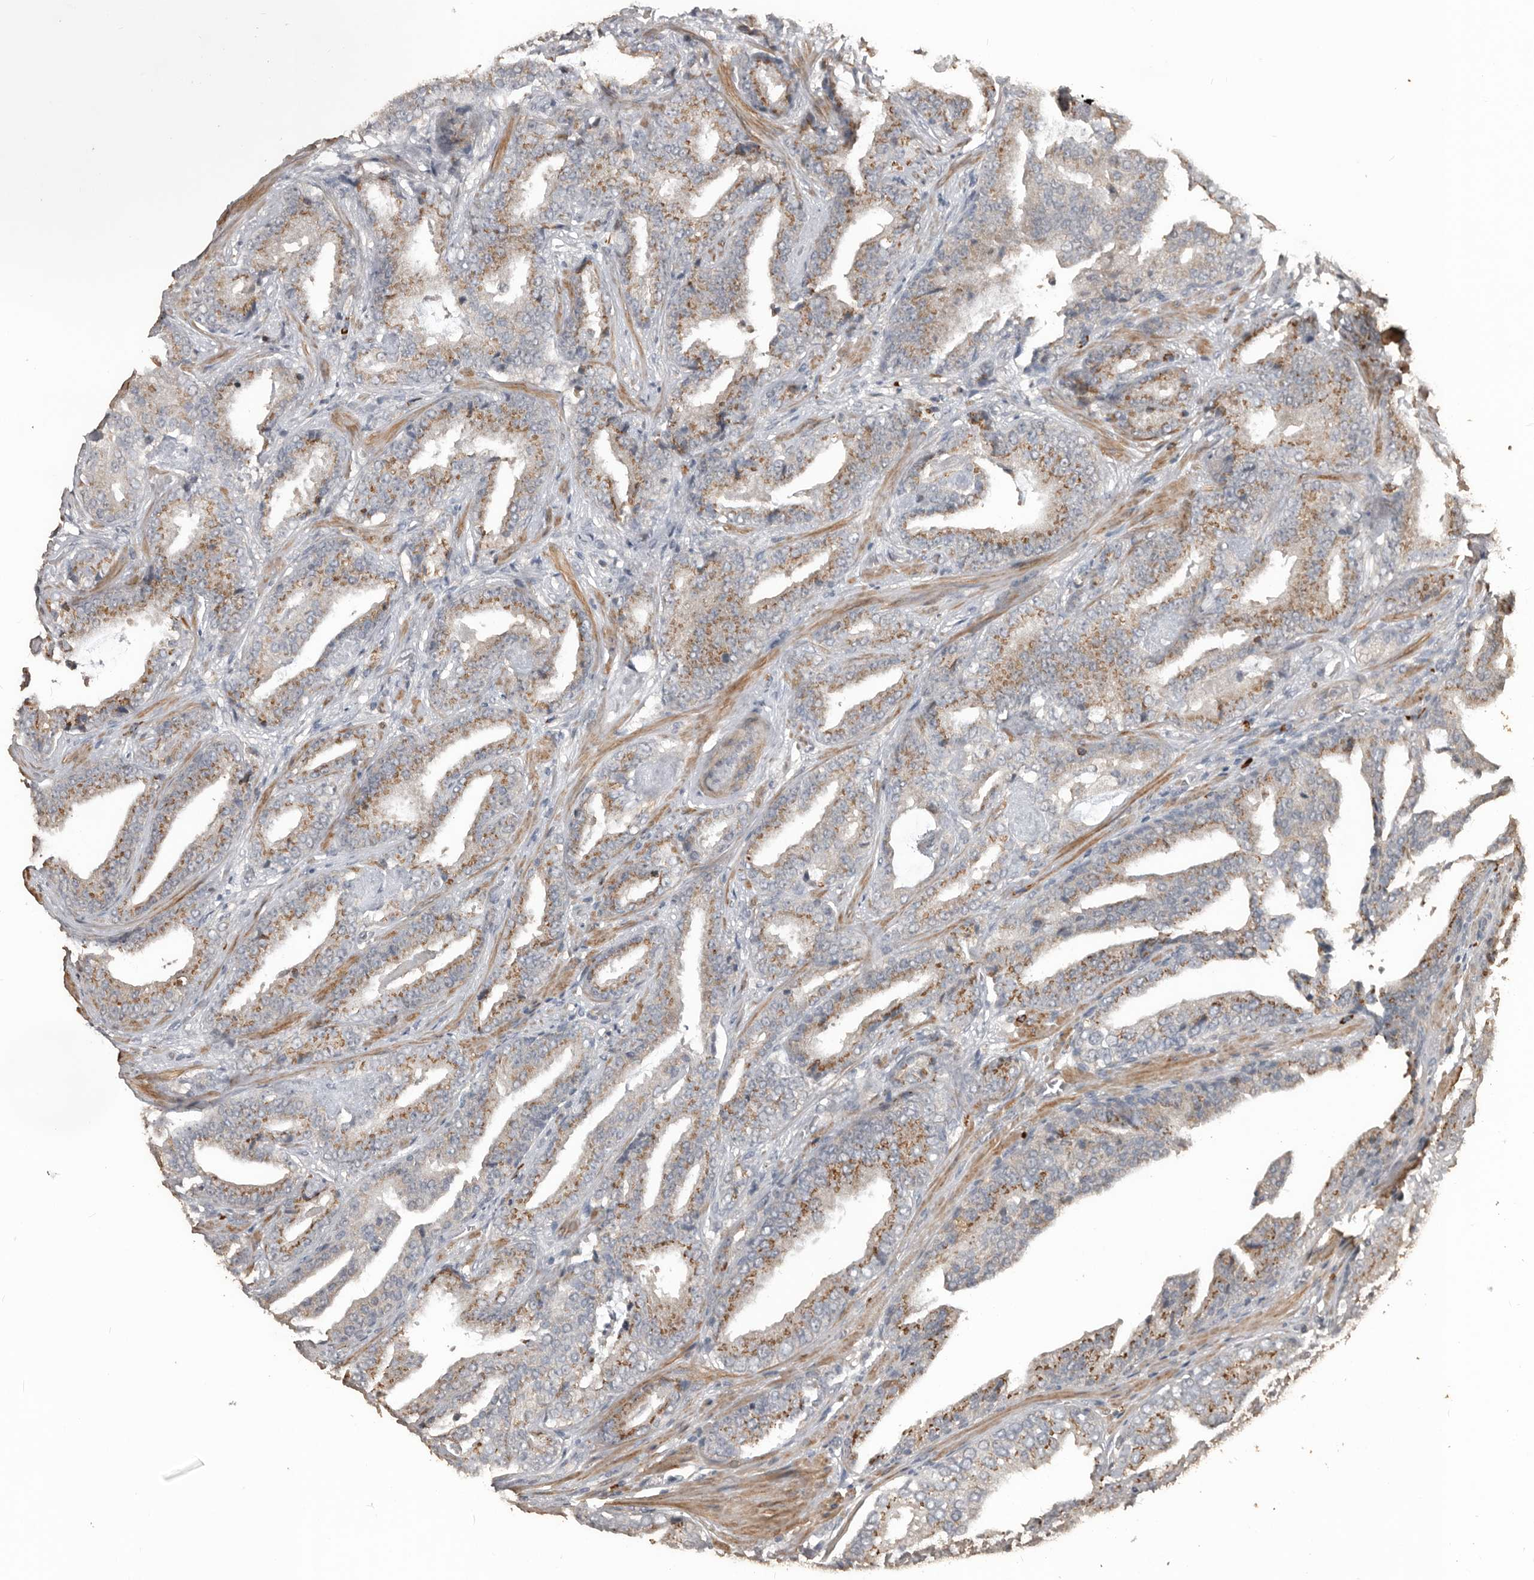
{"staining": {"intensity": "moderate", "quantity": "25%-75%", "location": "cytoplasmic/membranous"}, "tissue": "prostate cancer", "cell_type": "Tumor cells", "image_type": "cancer", "snomed": [{"axis": "morphology", "description": "Adenocarcinoma, Low grade"}, {"axis": "topography", "description": "Prostate"}], "caption": "Immunohistochemistry of prostate adenocarcinoma (low-grade) displays medium levels of moderate cytoplasmic/membranous positivity in approximately 25%-75% of tumor cells.", "gene": "BAMBI", "patient": {"sex": "male", "age": 67}}